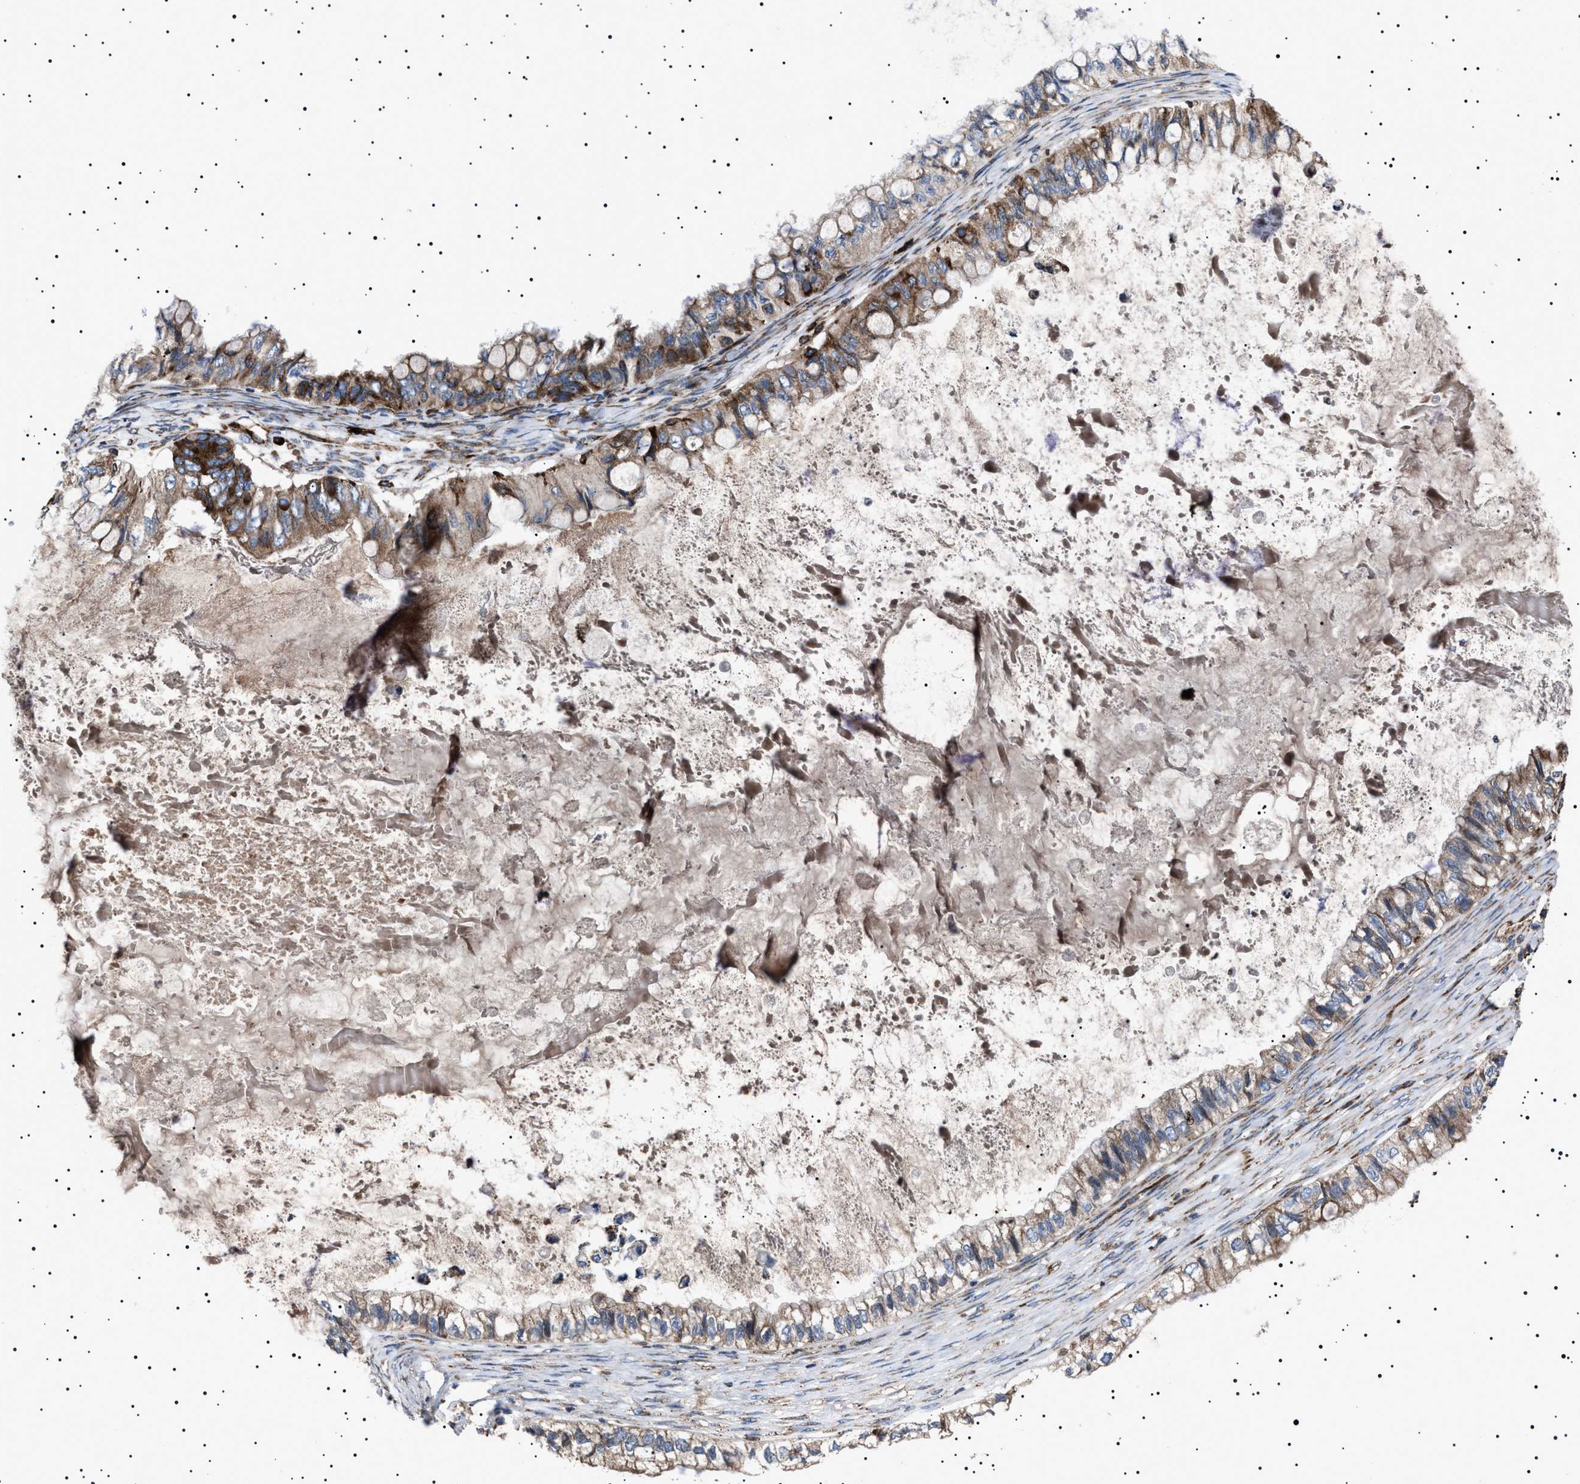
{"staining": {"intensity": "moderate", "quantity": ">75%", "location": "cytoplasmic/membranous"}, "tissue": "ovarian cancer", "cell_type": "Tumor cells", "image_type": "cancer", "snomed": [{"axis": "morphology", "description": "Cystadenocarcinoma, mucinous, NOS"}, {"axis": "topography", "description": "Ovary"}], "caption": "Immunohistochemistry (IHC) (DAB (3,3'-diaminobenzidine)) staining of ovarian cancer reveals moderate cytoplasmic/membranous protein expression in about >75% of tumor cells. (brown staining indicates protein expression, while blue staining denotes nuclei).", "gene": "TOP1MT", "patient": {"sex": "female", "age": 80}}